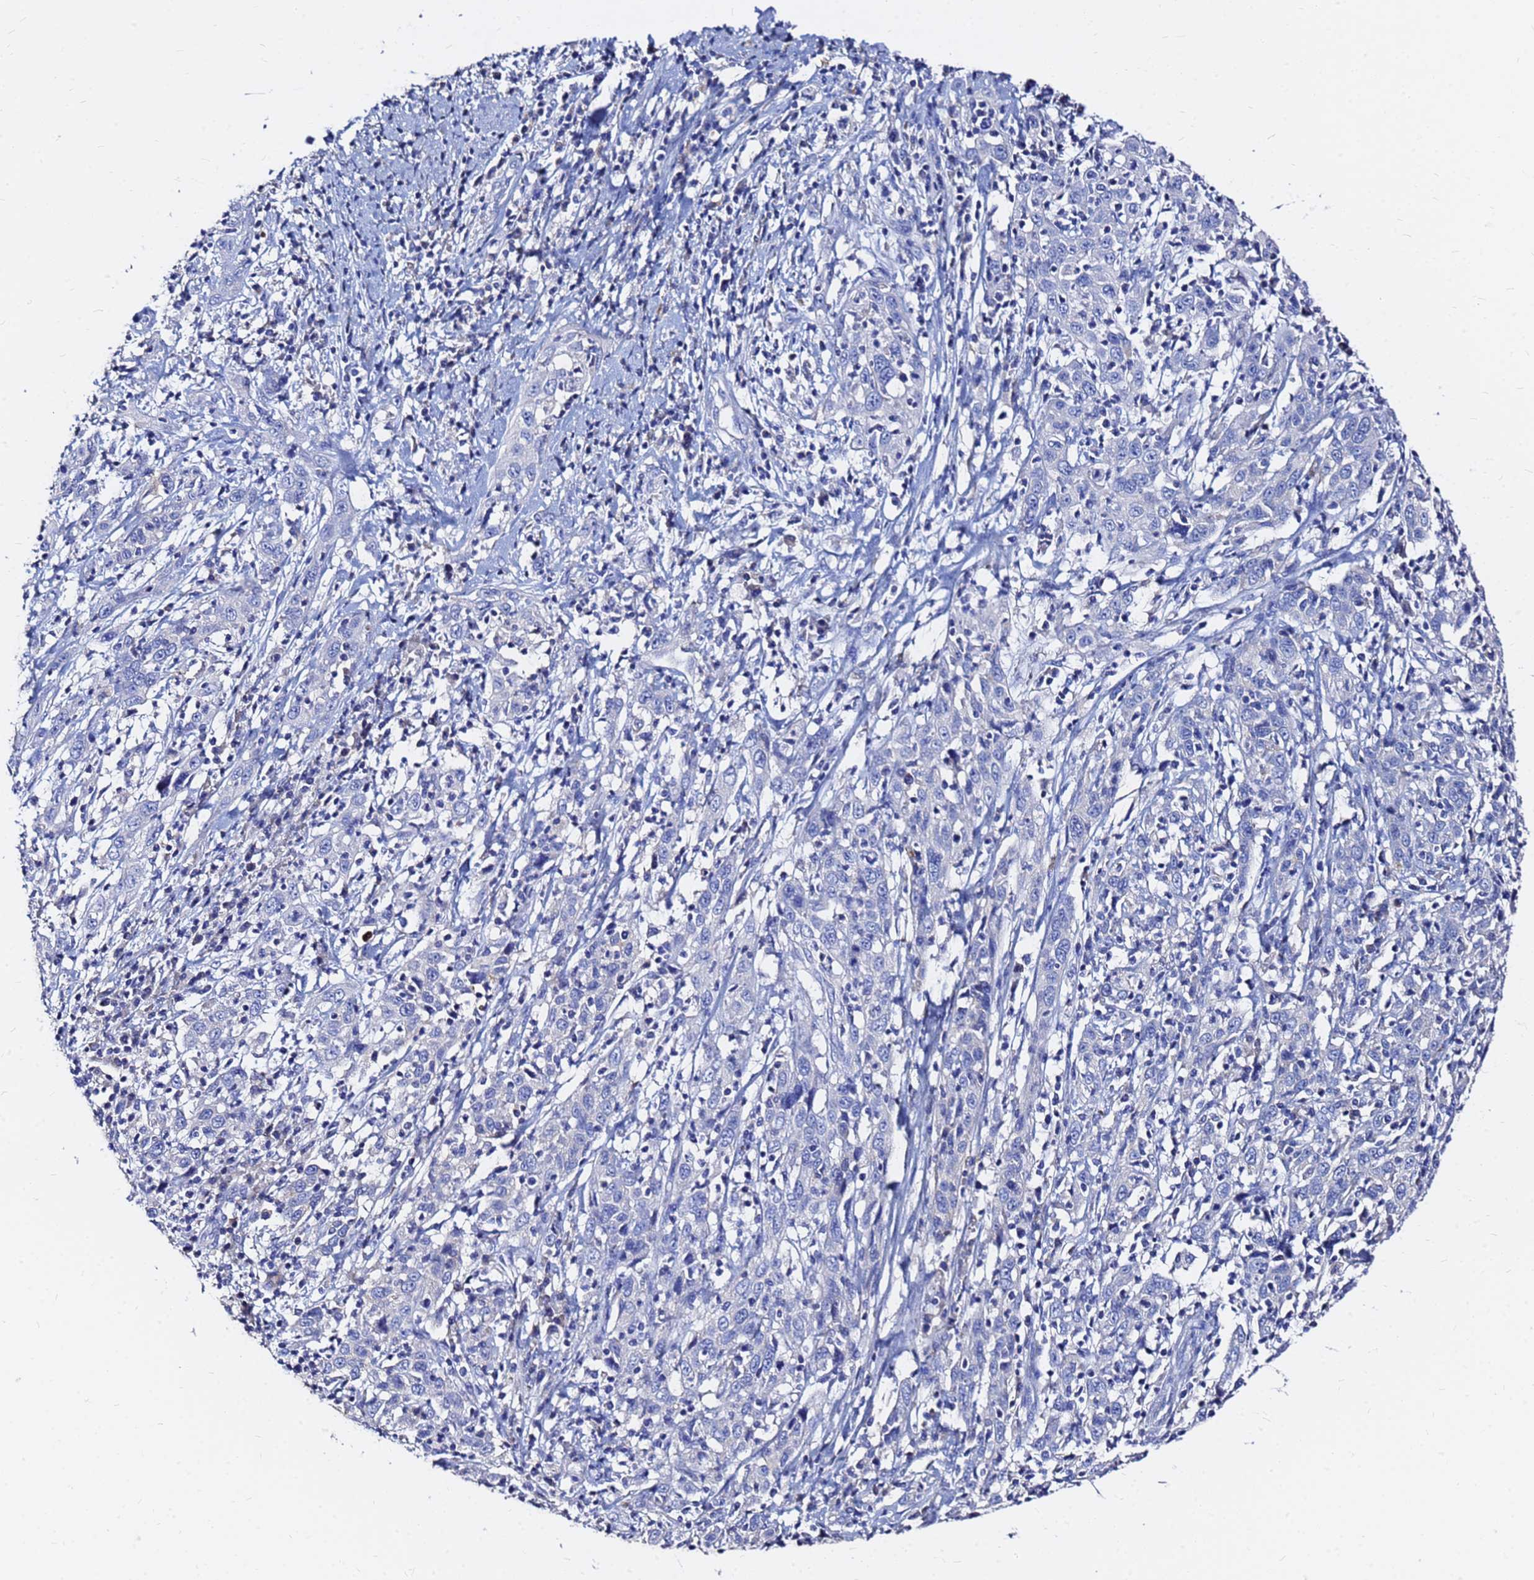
{"staining": {"intensity": "negative", "quantity": "none", "location": "none"}, "tissue": "cervical cancer", "cell_type": "Tumor cells", "image_type": "cancer", "snomed": [{"axis": "morphology", "description": "Squamous cell carcinoma, NOS"}, {"axis": "topography", "description": "Cervix"}], "caption": "DAB immunohistochemical staining of cervical squamous cell carcinoma exhibits no significant staining in tumor cells.", "gene": "FAM183A", "patient": {"sex": "female", "age": 46}}